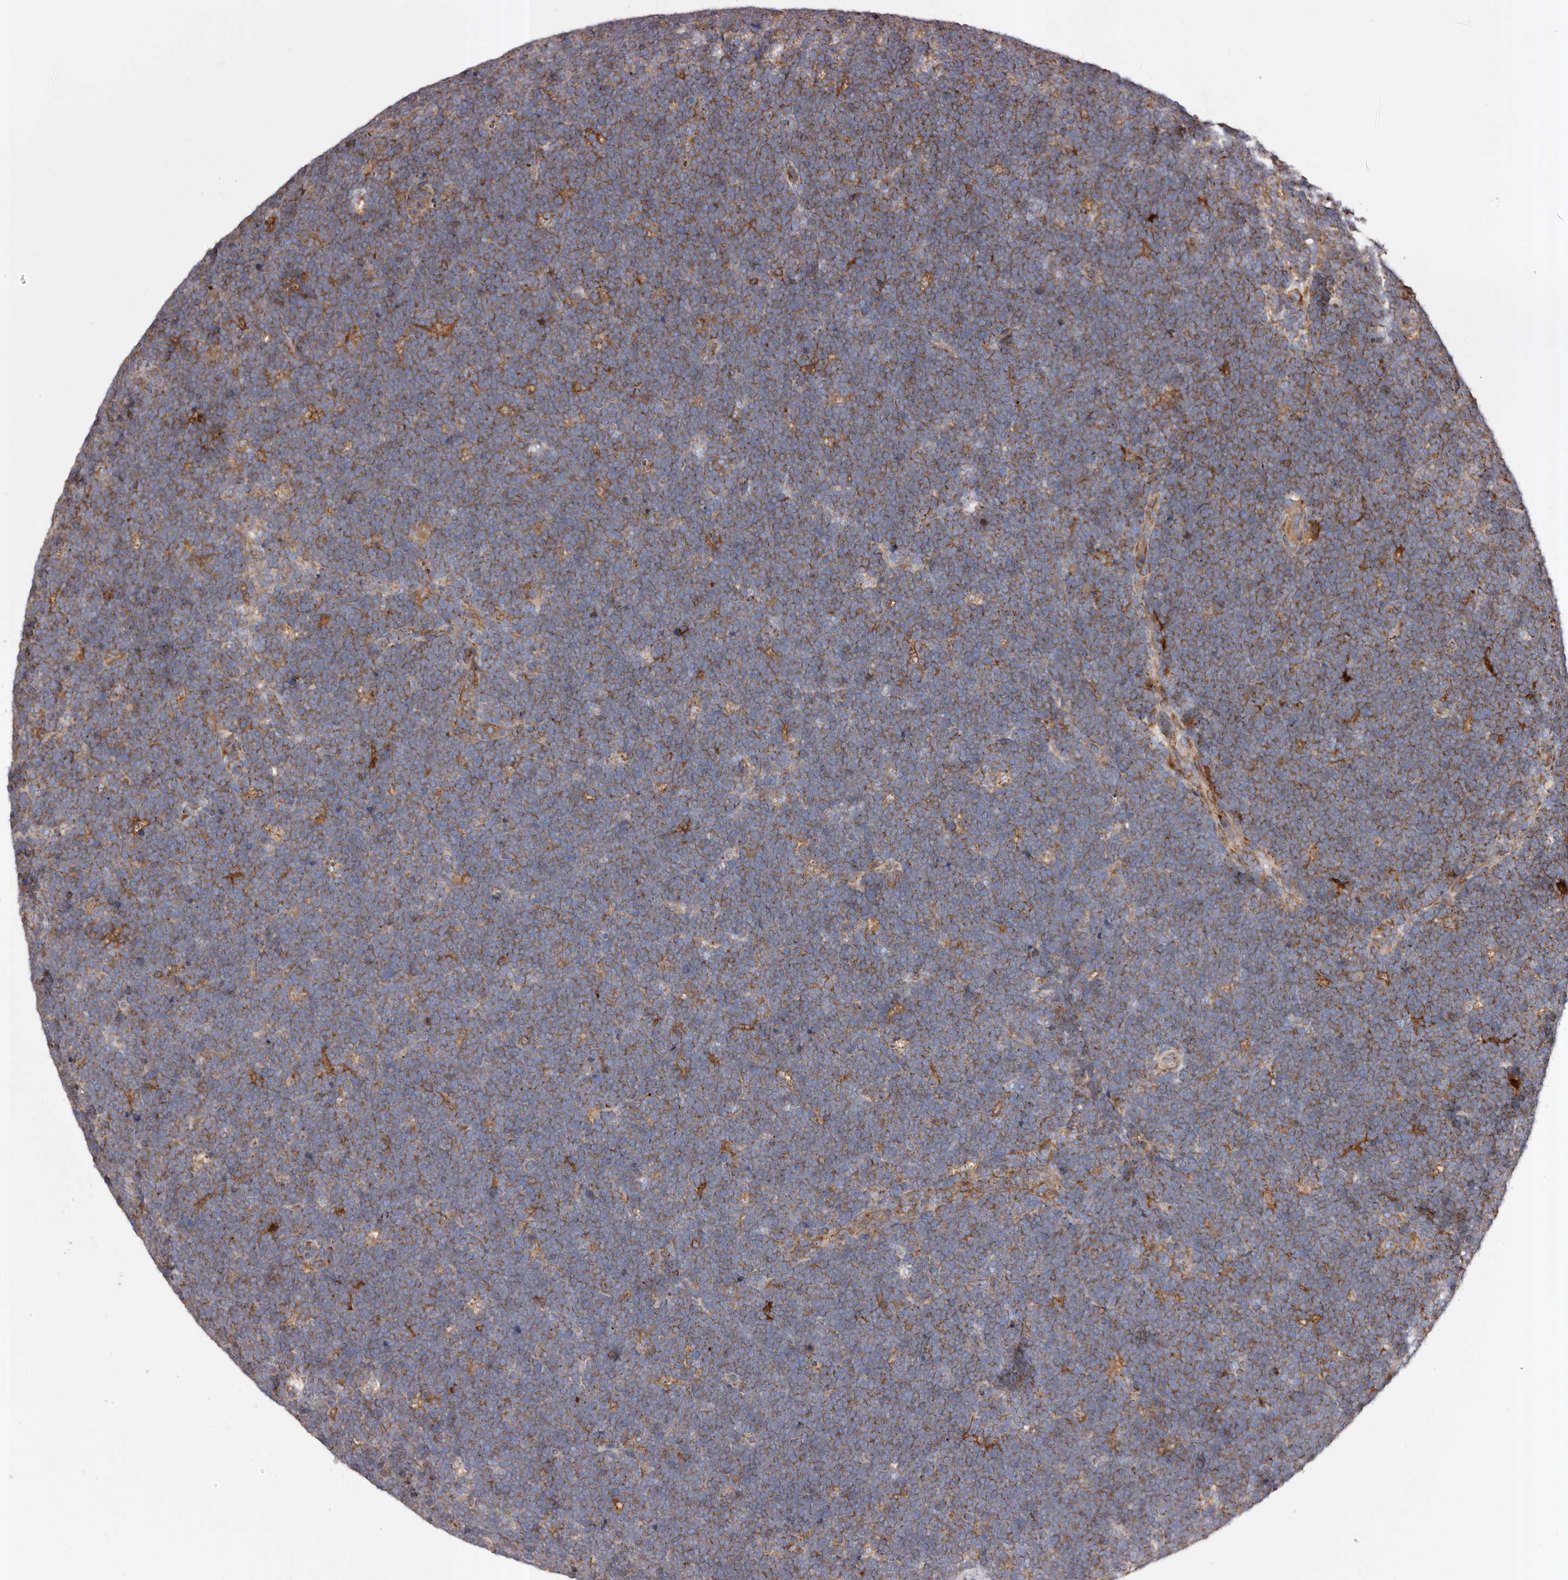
{"staining": {"intensity": "negative", "quantity": "none", "location": "none"}, "tissue": "lymphoma", "cell_type": "Tumor cells", "image_type": "cancer", "snomed": [{"axis": "morphology", "description": "Malignant lymphoma, non-Hodgkin's type, High grade"}, {"axis": "topography", "description": "Lymph node"}], "caption": "High power microscopy photomicrograph of an IHC histopathology image of high-grade malignant lymphoma, non-Hodgkin's type, revealing no significant expression in tumor cells. (Immunohistochemistry (ihc), brightfield microscopy, high magnification).", "gene": "COQ8B", "patient": {"sex": "male", "age": 13}}